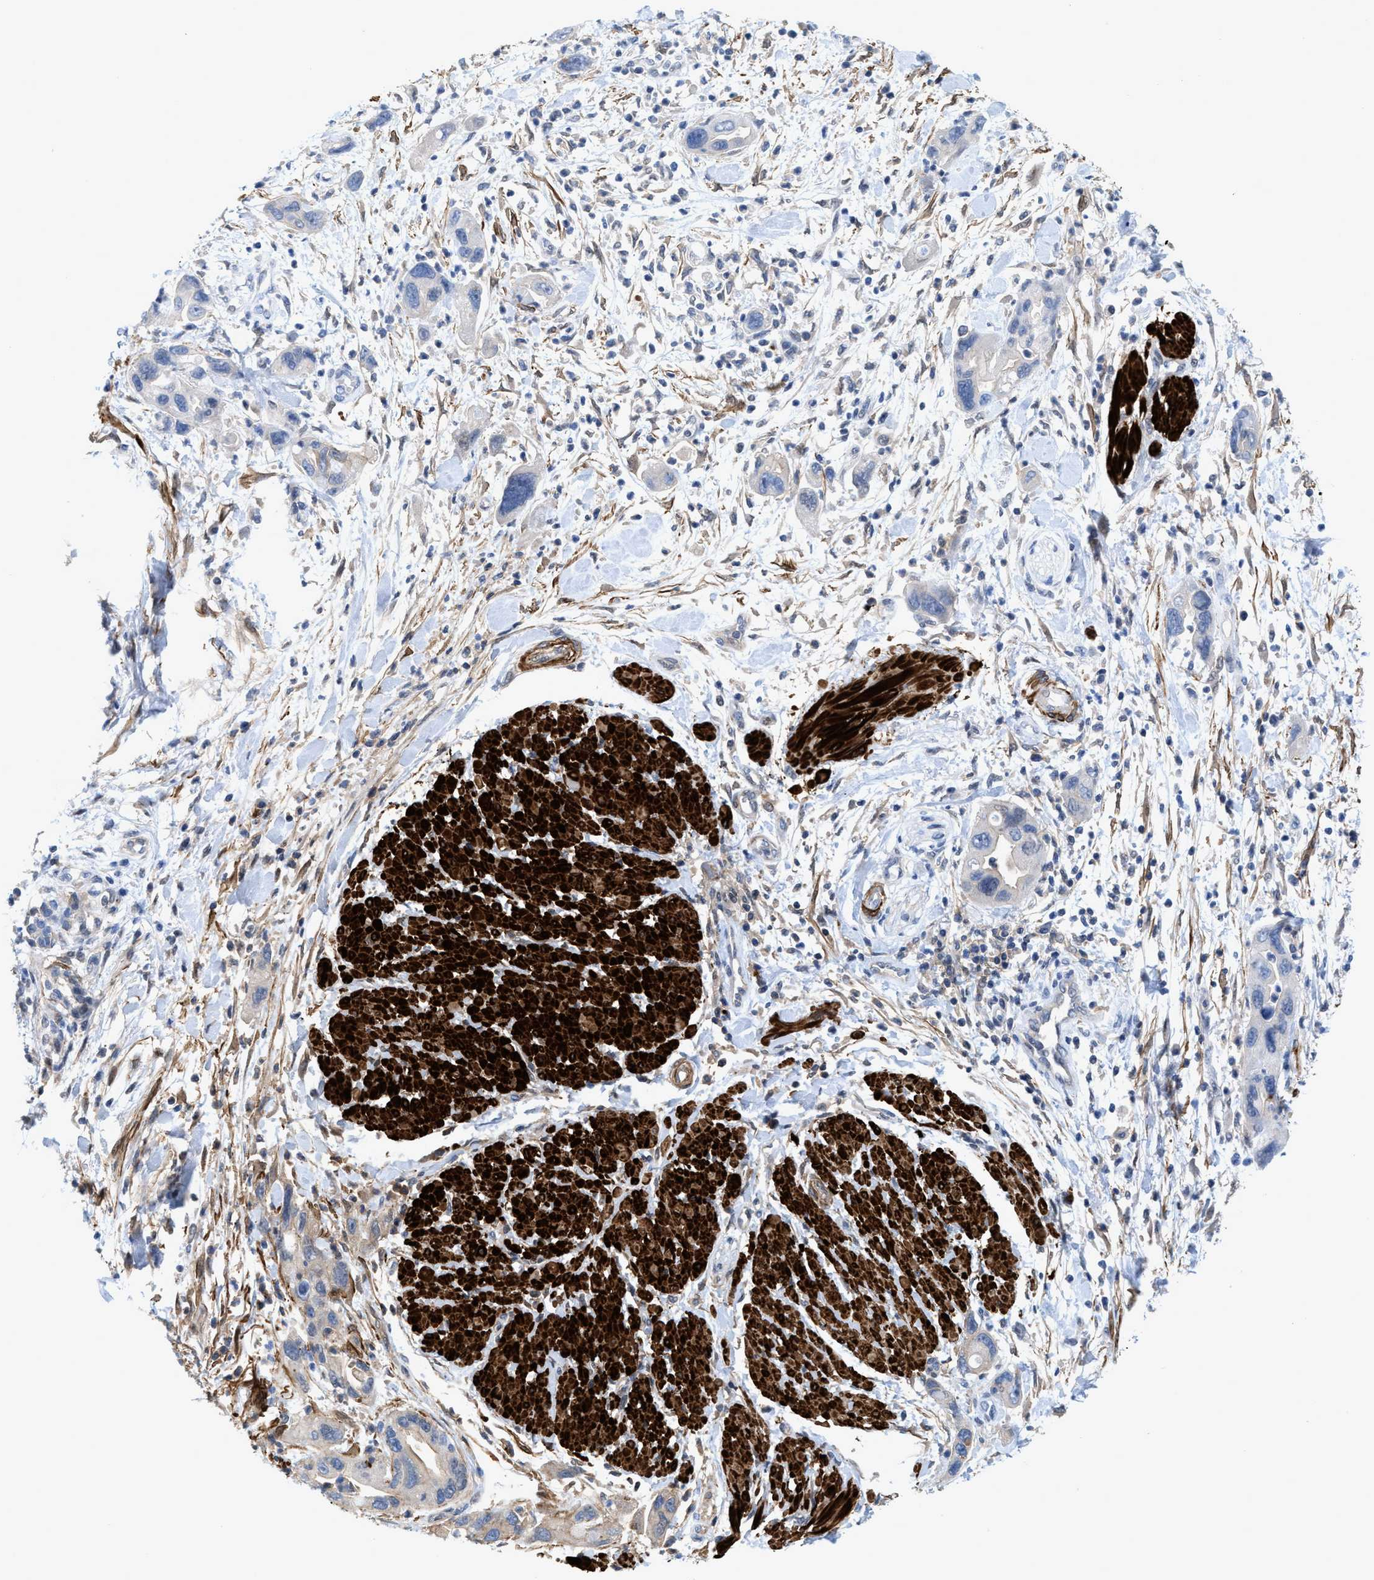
{"staining": {"intensity": "negative", "quantity": "none", "location": "none"}, "tissue": "pancreatic cancer", "cell_type": "Tumor cells", "image_type": "cancer", "snomed": [{"axis": "morphology", "description": "Normal tissue, NOS"}, {"axis": "morphology", "description": "Adenocarcinoma, NOS"}, {"axis": "topography", "description": "Pancreas"}], "caption": "Immunohistochemical staining of pancreatic cancer demonstrates no significant positivity in tumor cells.", "gene": "TAGLN", "patient": {"sex": "female", "age": 71}}